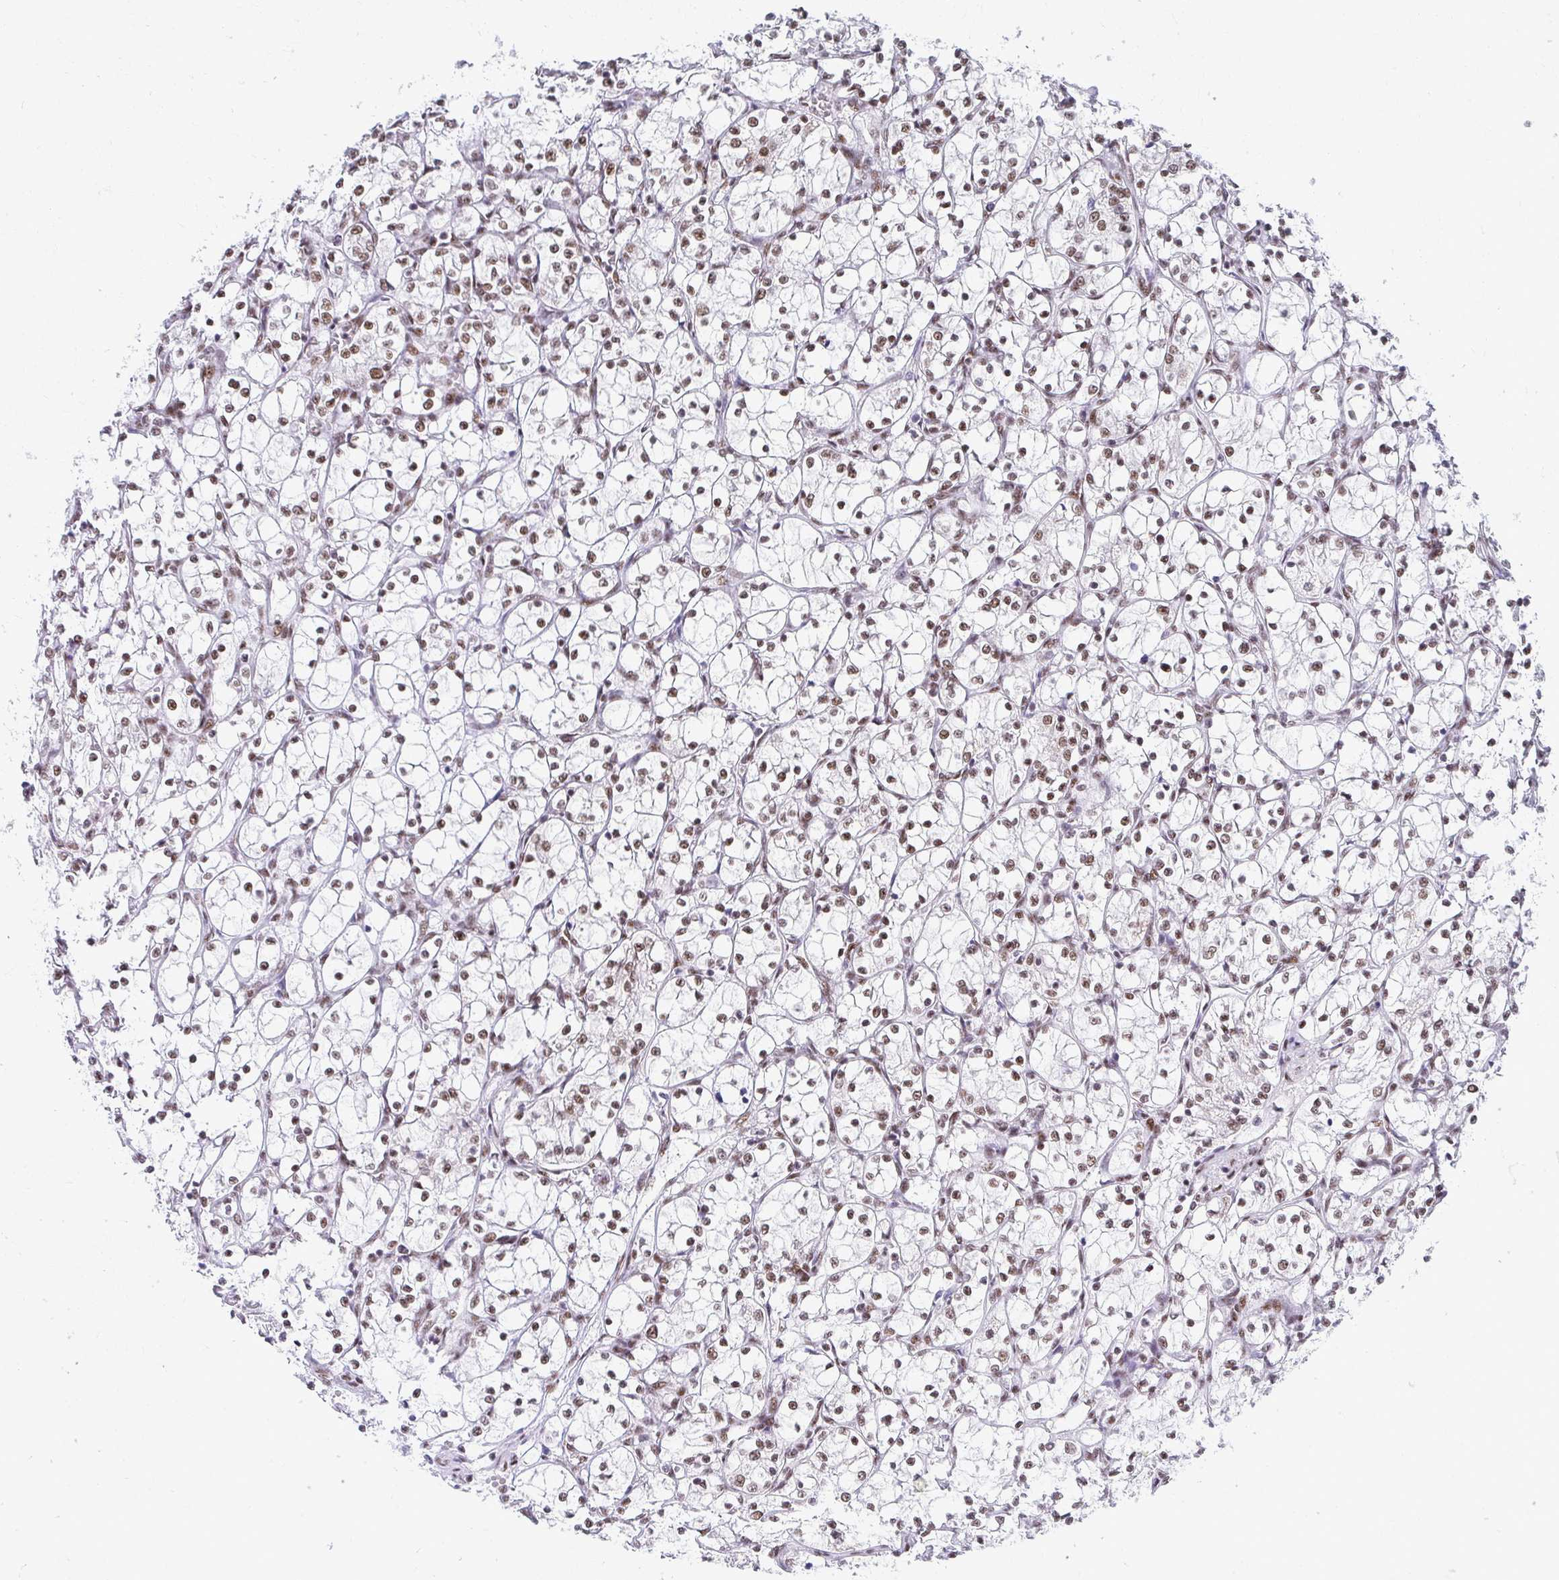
{"staining": {"intensity": "moderate", "quantity": ">75%", "location": "nuclear"}, "tissue": "renal cancer", "cell_type": "Tumor cells", "image_type": "cancer", "snomed": [{"axis": "morphology", "description": "Adenocarcinoma, NOS"}, {"axis": "topography", "description": "Kidney"}], "caption": "Protein analysis of renal cancer (adenocarcinoma) tissue shows moderate nuclear positivity in about >75% of tumor cells.", "gene": "CREBBP", "patient": {"sex": "female", "age": 69}}